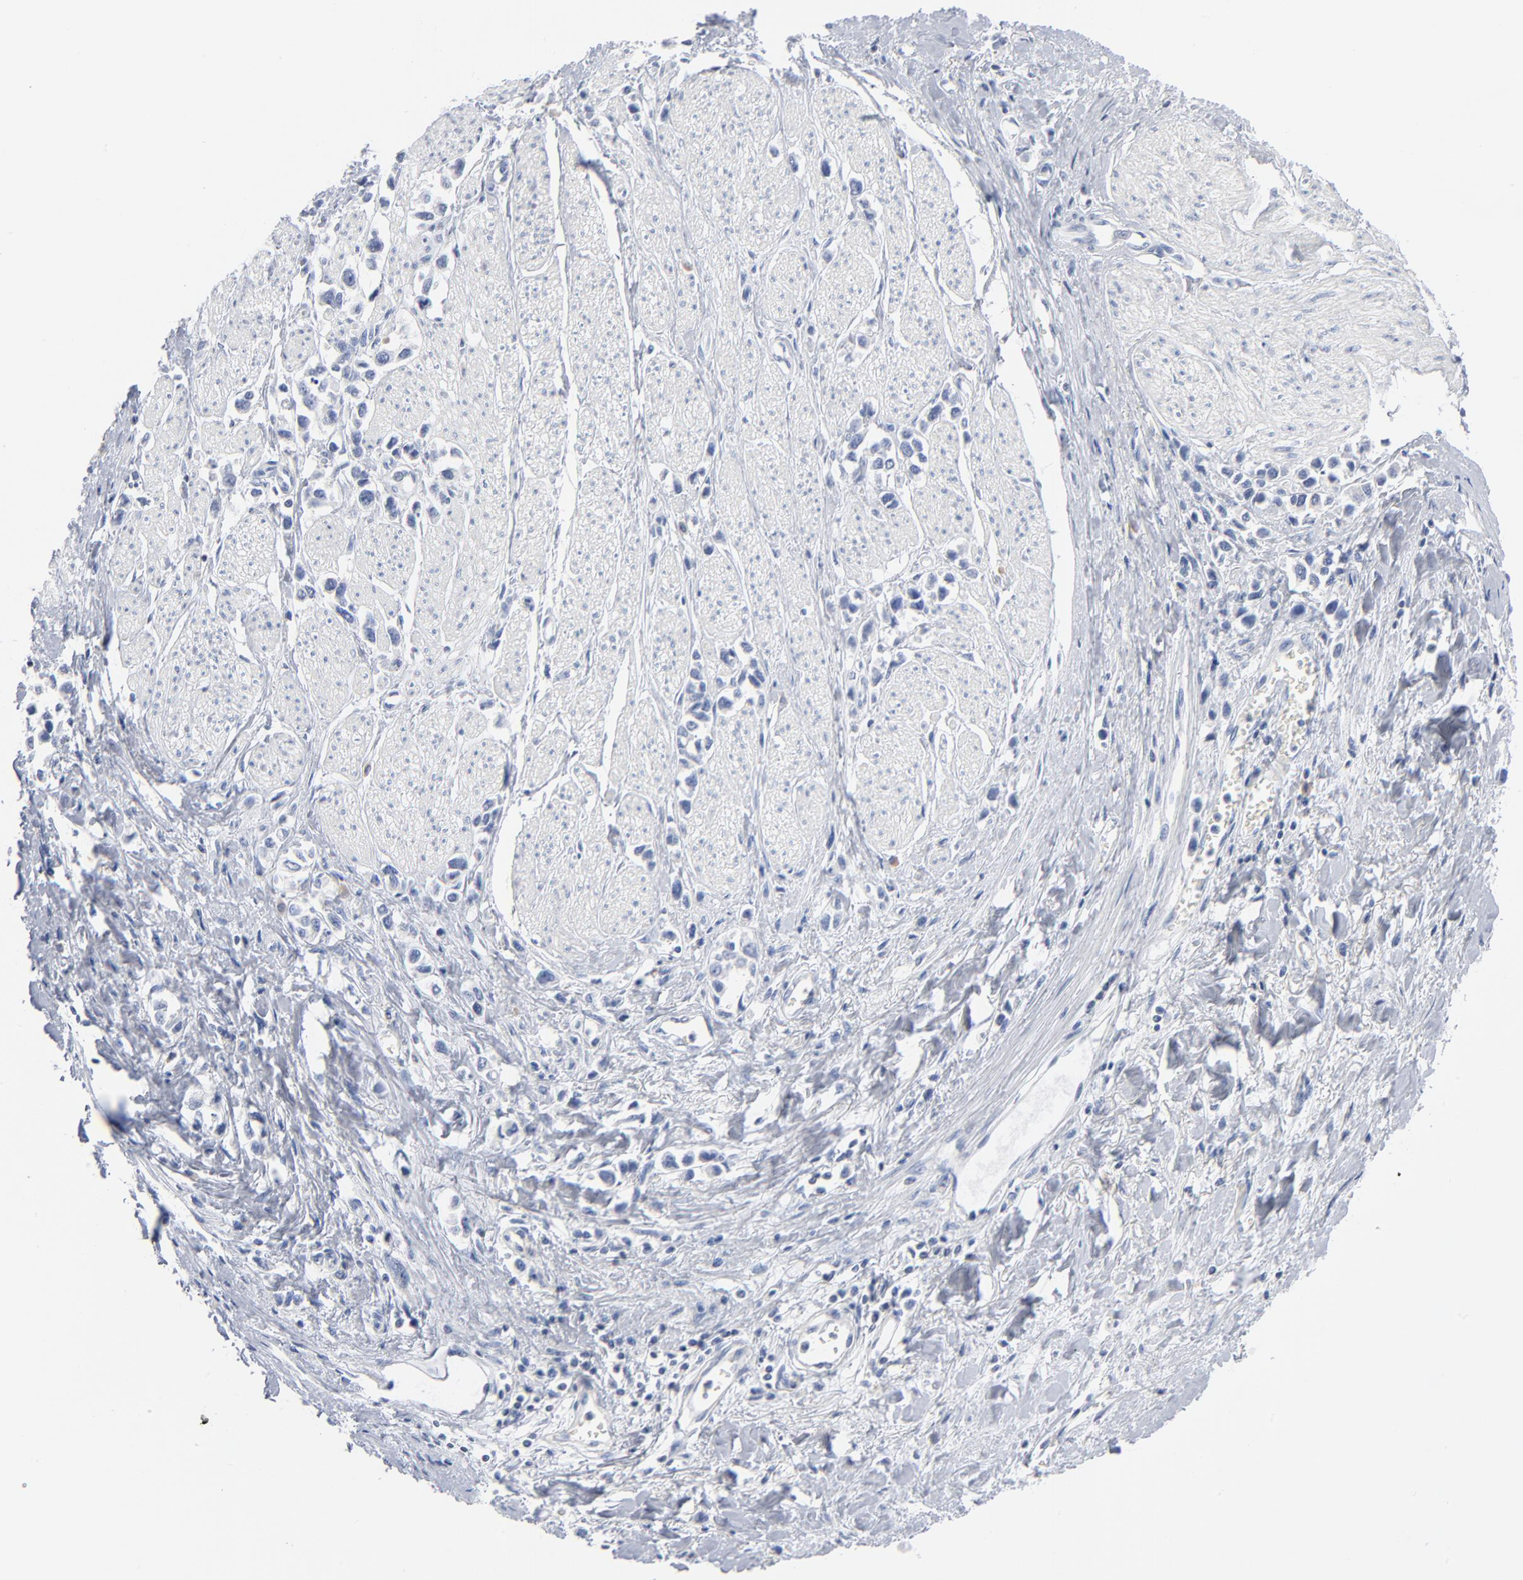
{"staining": {"intensity": "negative", "quantity": "none", "location": "none"}, "tissue": "stomach cancer", "cell_type": "Tumor cells", "image_type": "cancer", "snomed": [{"axis": "morphology", "description": "Adenocarcinoma, NOS"}, {"axis": "topography", "description": "Stomach, upper"}], "caption": "Photomicrograph shows no protein expression in tumor cells of stomach cancer tissue.", "gene": "PTK2B", "patient": {"sex": "male", "age": 76}}